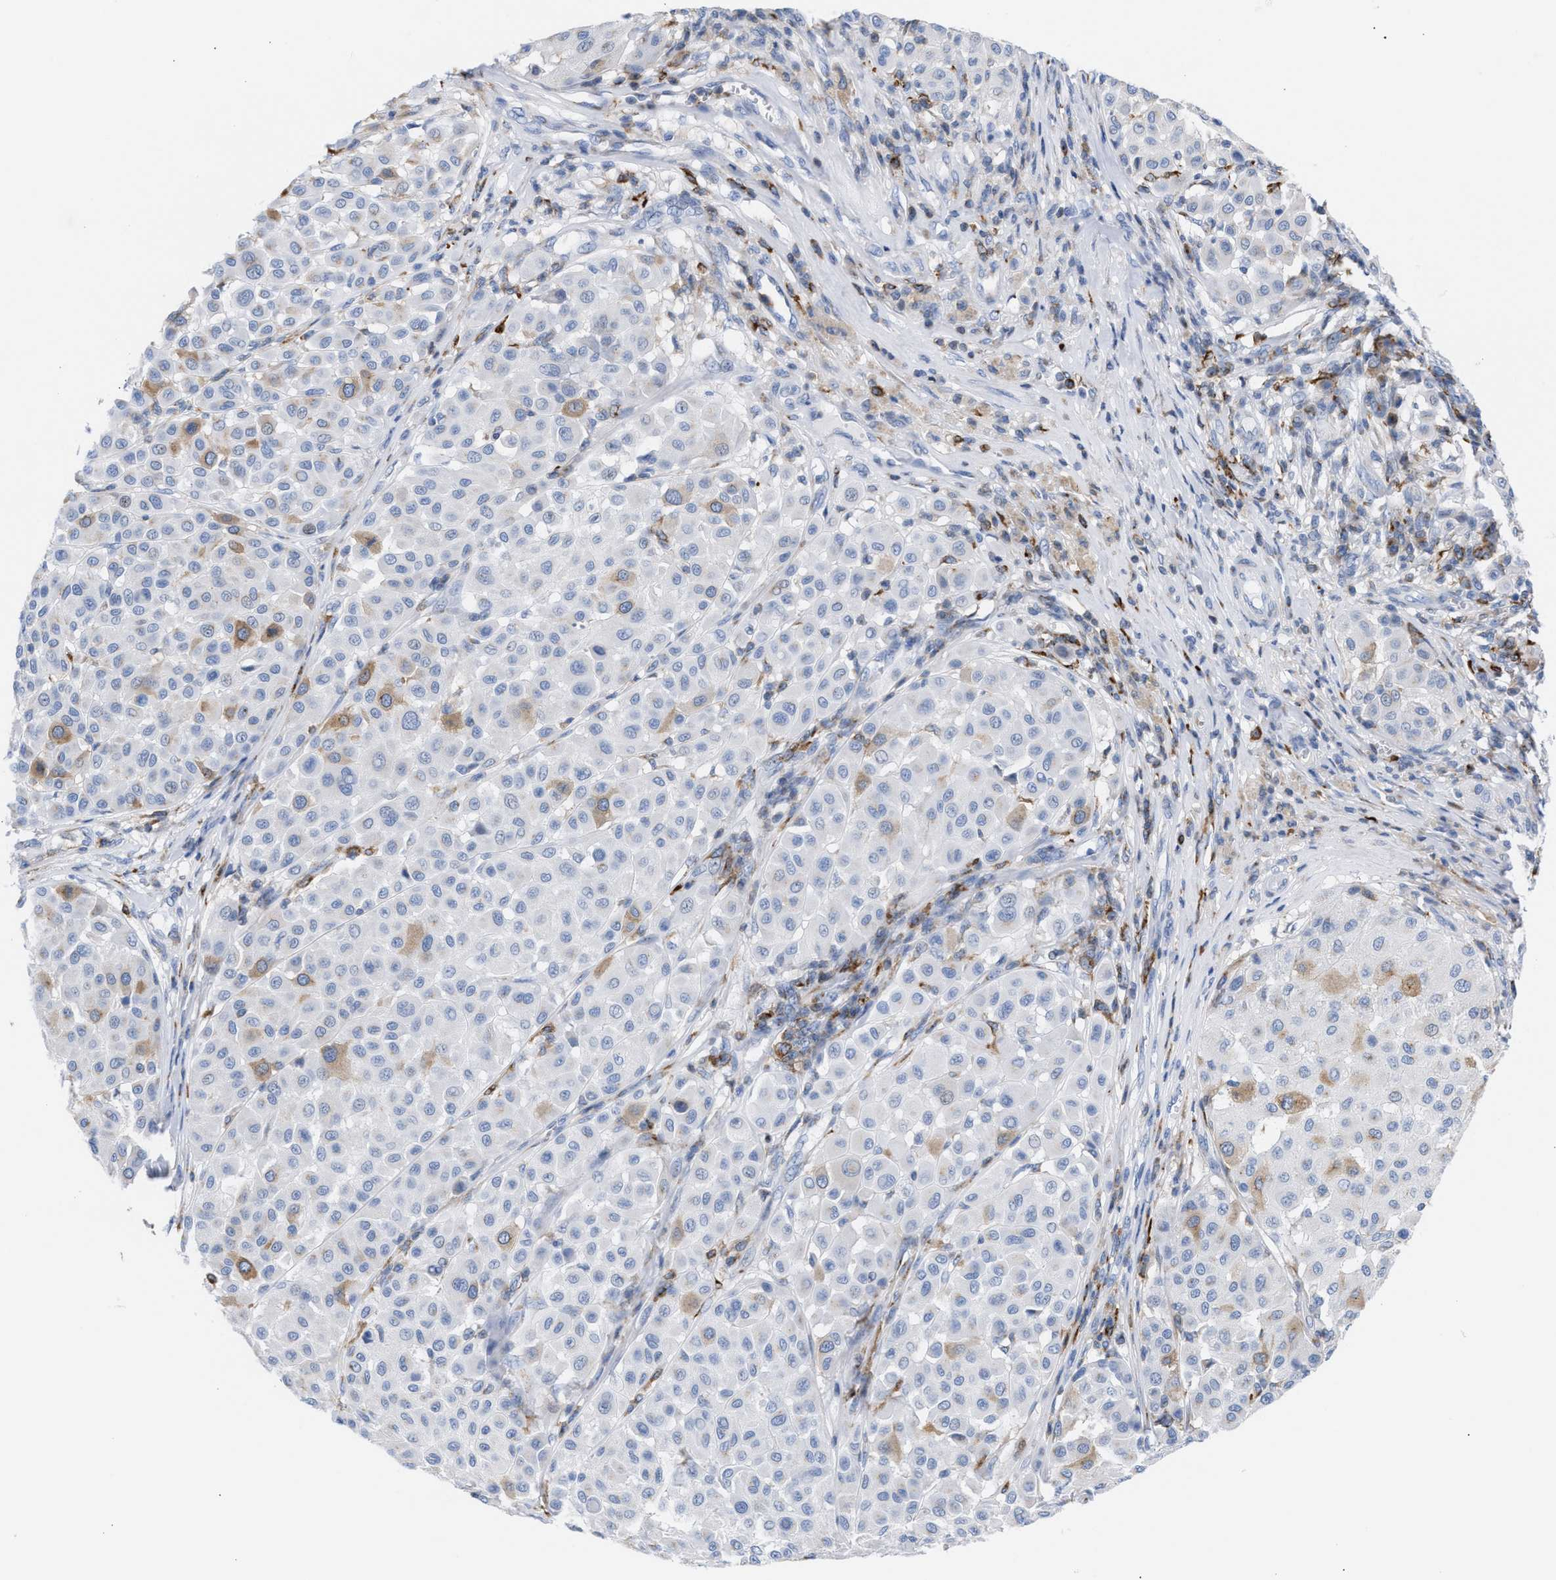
{"staining": {"intensity": "weak", "quantity": "<25%", "location": "cytoplasmic/membranous"}, "tissue": "melanoma", "cell_type": "Tumor cells", "image_type": "cancer", "snomed": [{"axis": "morphology", "description": "Malignant melanoma, Metastatic site"}, {"axis": "topography", "description": "Soft tissue"}], "caption": "Tumor cells show no significant expression in melanoma.", "gene": "TACC3", "patient": {"sex": "male", "age": 41}}